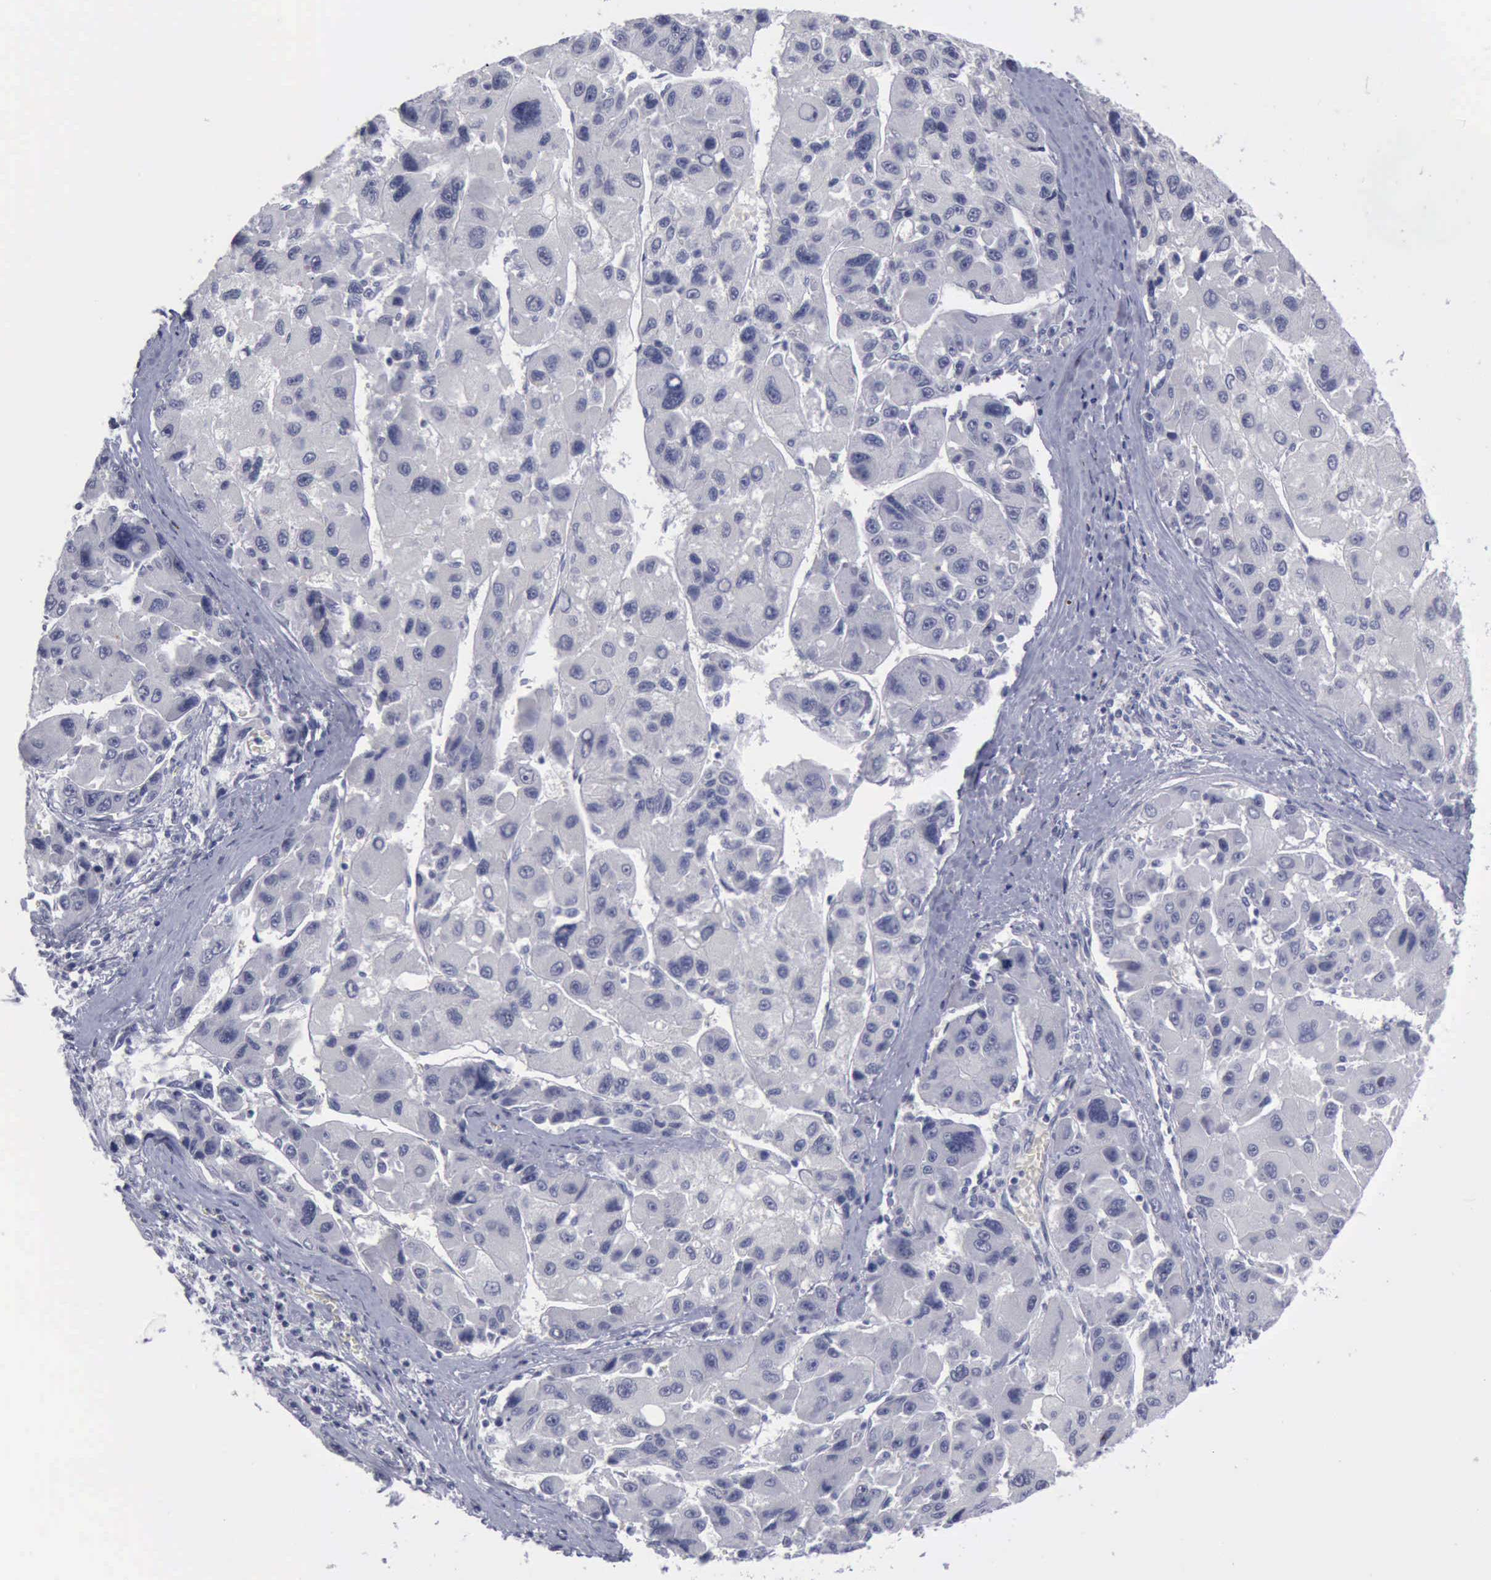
{"staining": {"intensity": "negative", "quantity": "none", "location": "none"}, "tissue": "liver cancer", "cell_type": "Tumor cells", "image_type": "cancer", "snomed": [{"axis": "morphology", "description": "Carcinoma, Hepatocellular, NOS"}, {"axis": "topography", "description": "Liver"}], "caption": "High magnification brightfield microscopy of hepatocellular carcinoma (liver) stained with DAB (brown) and counterstained with hematoxylin (blue): tumor cells show no significant positivity.", "gene": "KRT13", "patient": {"sex": "male", "age": 64}}